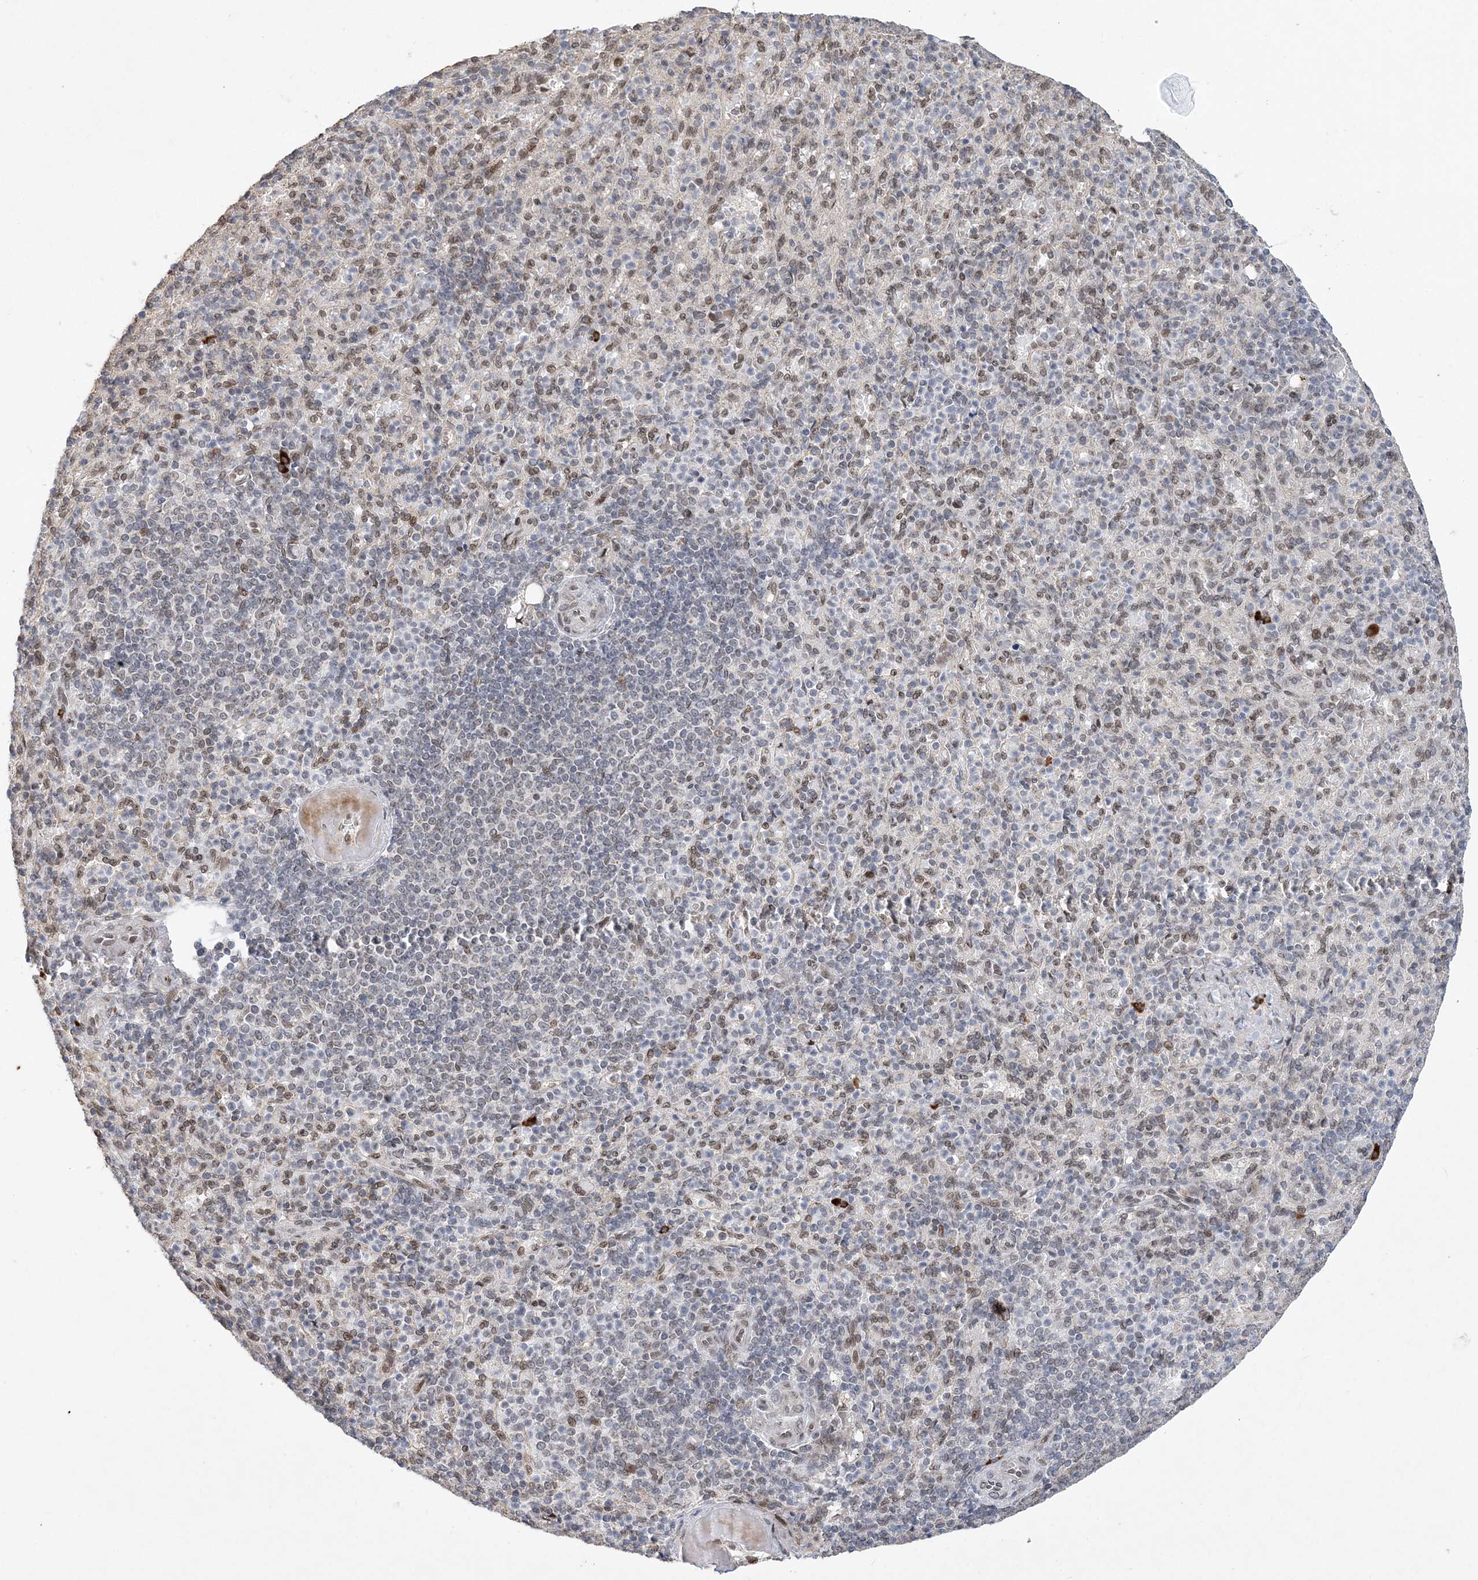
{"staining": {"intensity": "weak", "quantity": "<25%", "location": "nuclear"}, "tissue": "spleen", "cell_type": "Cells in red pulp", "image_type": "normal", "snomed": [{"axis": "morphology", "description": "Normal tissue, NOS"}, {"axis": "topography", "description": "Spleen"}], "caption": "This is a image of IHC staining of benign spleen, which shows no expression in cells in red pulp. Nuclei are stained in blue.", "gene": "WAC", "patient": {"sex": "female", "age": 74}}